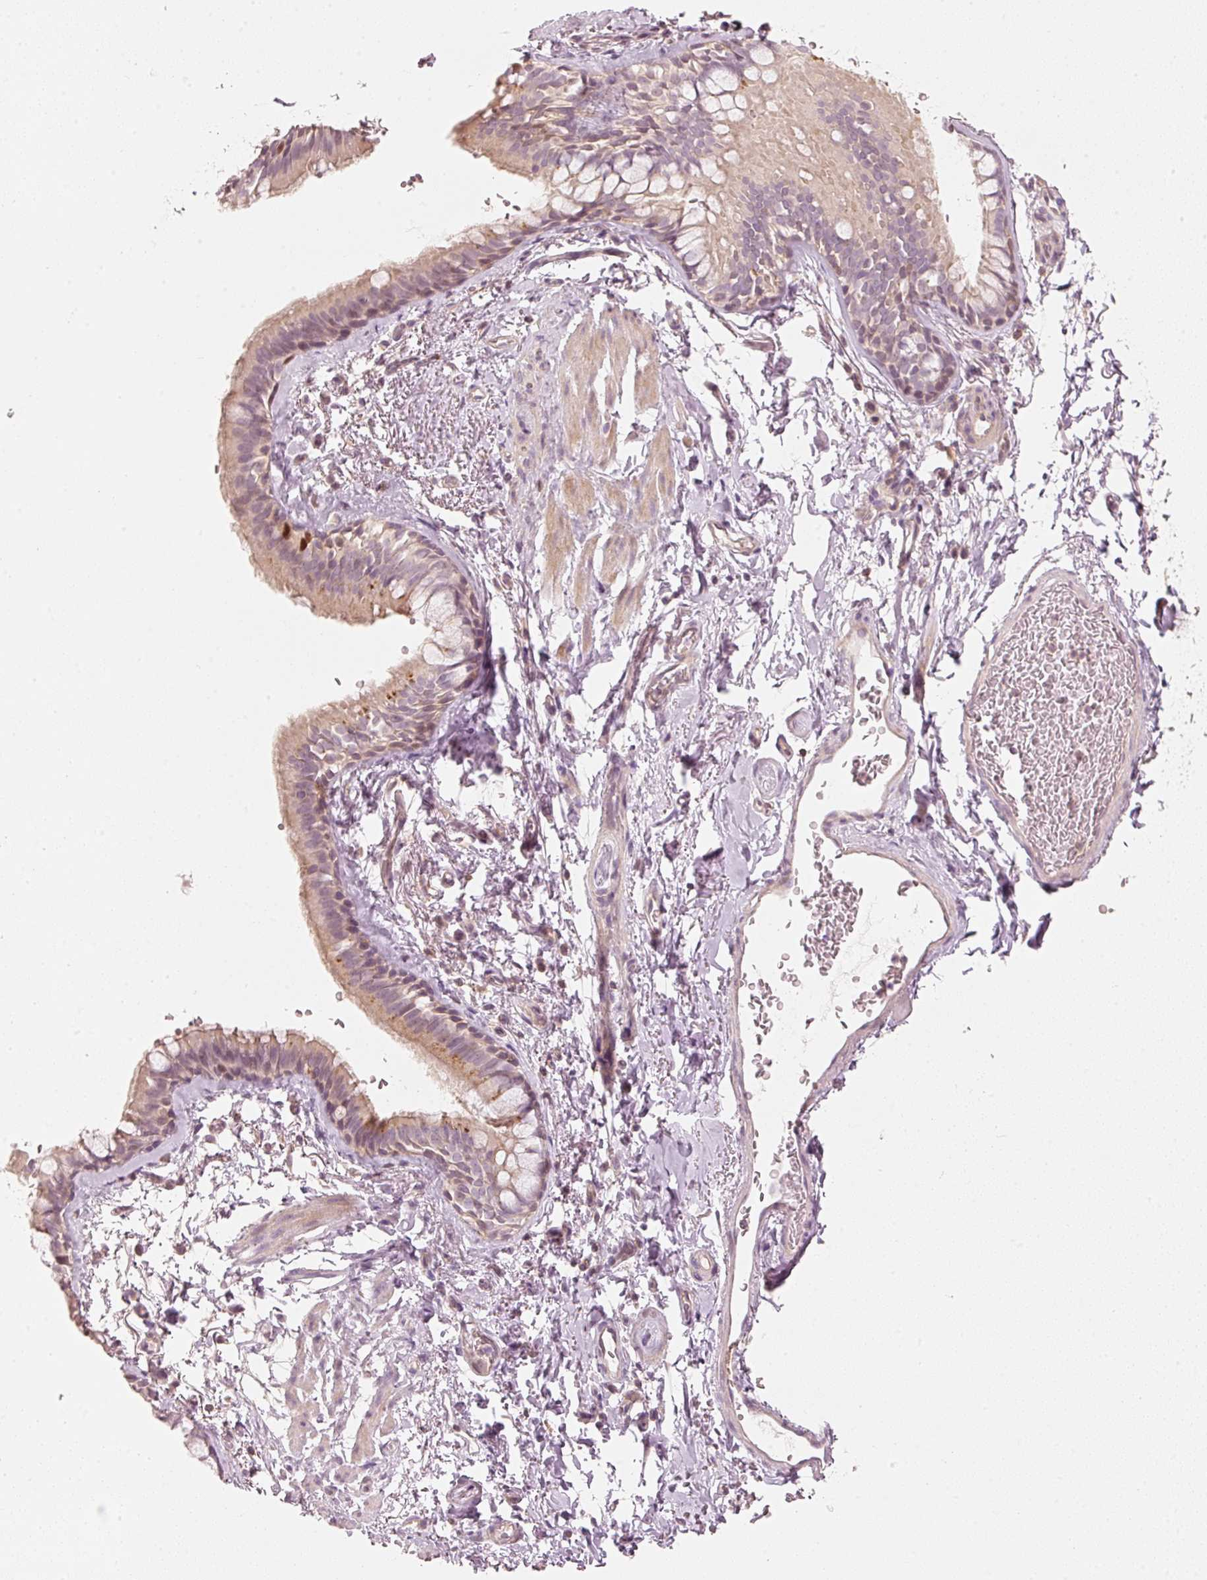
{"staining": {"intensity": "weak", "quantity": "25%-75%", "location": "cytoplasmic/membranous"}, "tissue": "bronchus", "cell_type": "Respiratory epithelial cells", "image_type": "normal", "snomed": [{"axis": "morphology", "description": "Normal tissue, NOS"}, {"axis": "topography", "description": "Bronchus"}], "caption": "Immunohistochemical staining of benign bronchus exhibits weak cytoplasmic/membranous protein staining in about 25%-75% of respiratory epithelial cells. The staining is performed using DAB brown chromogen to label protein expression. The nuclei are counter-stained blue using hematoxylin.", "gene": "TREX2", "patient": {"sex": "male", "age": 67}}